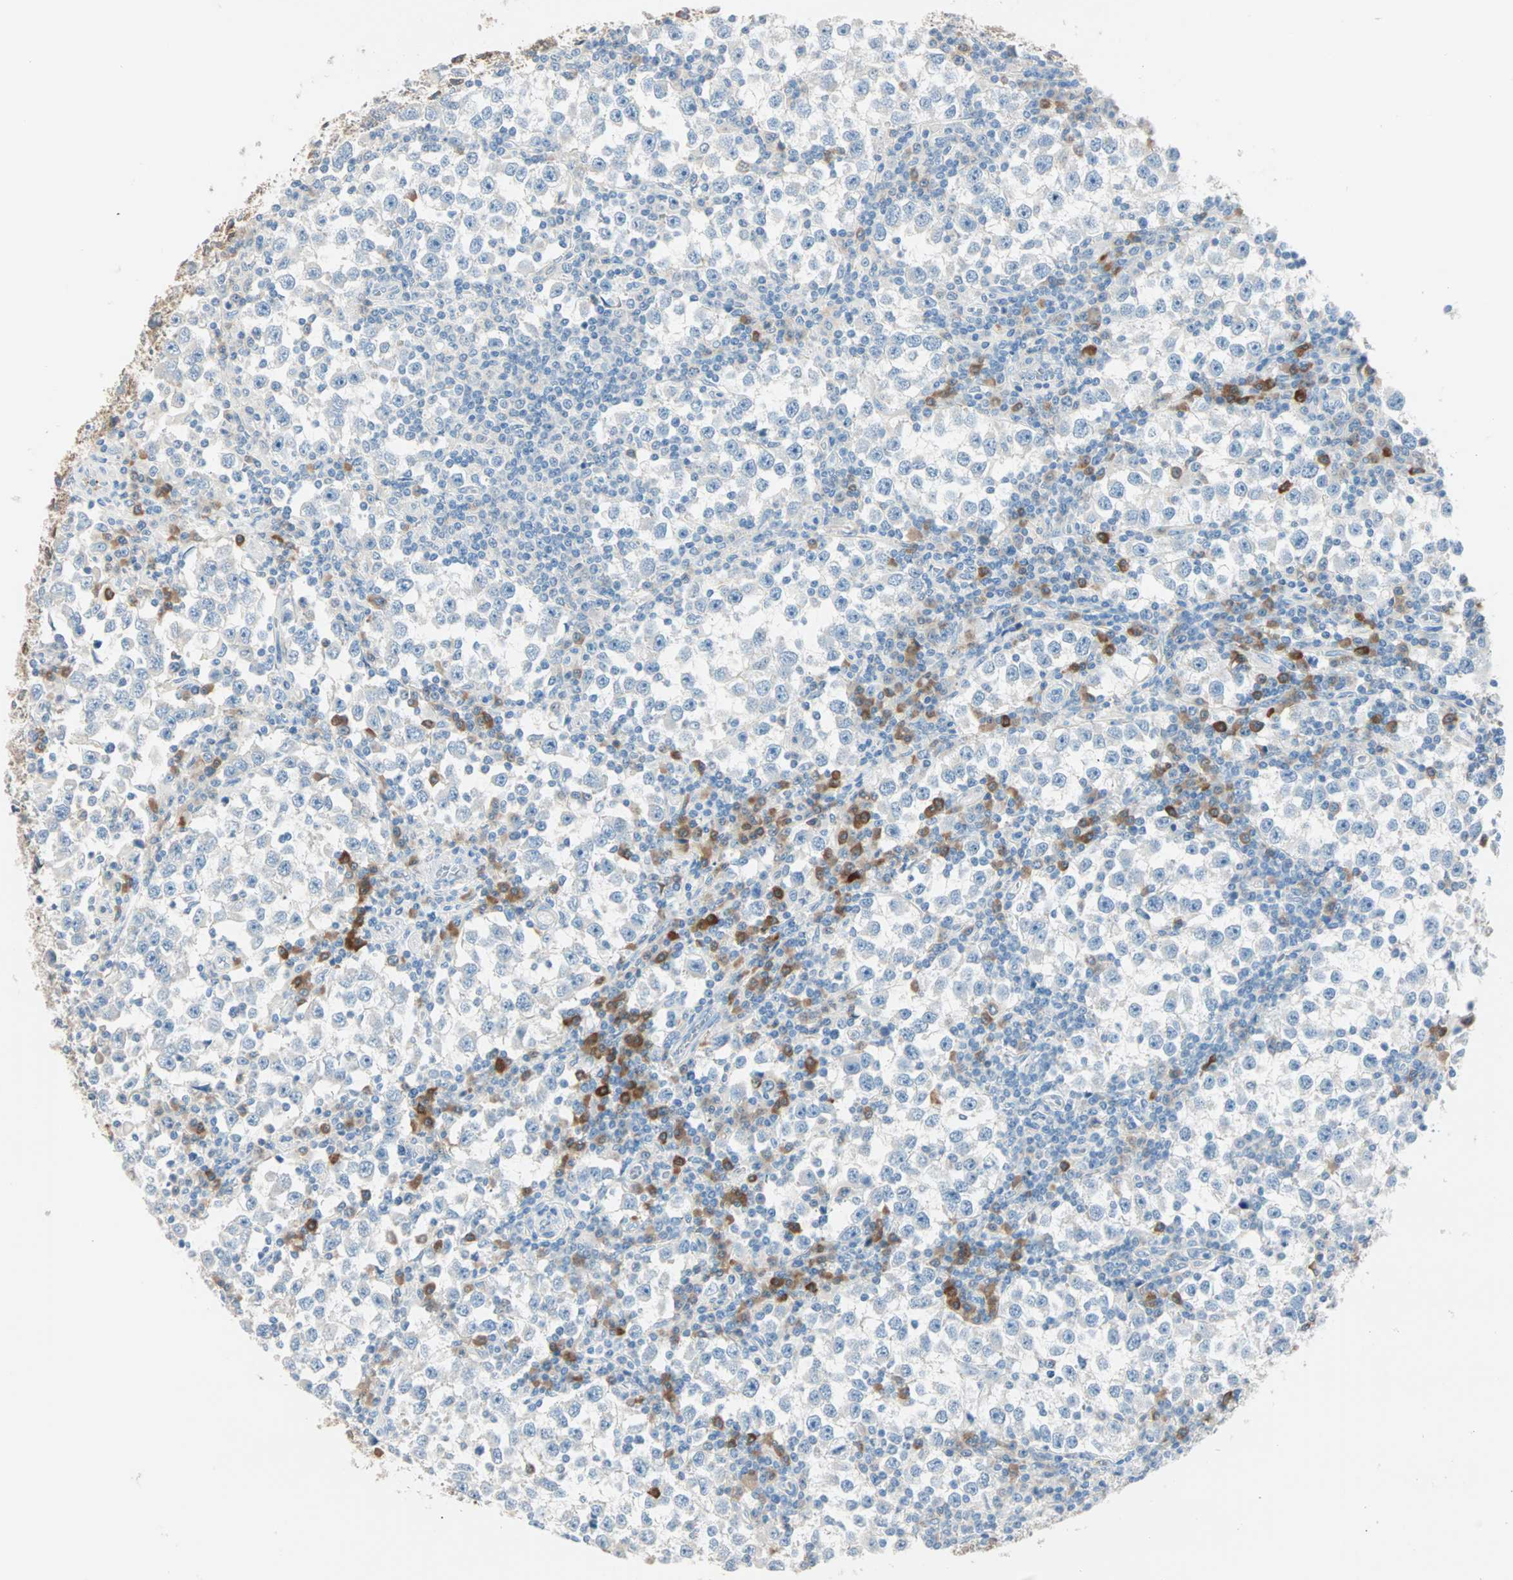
{"staining": {"intensity": "negative", "quantity": "none", "location": "none"}, "tissue": "testis cancer", "cell_type": "Tumor cells", "image_type": "cancer", "snomed": [{"axis": "morphology", "description": "Seminoma, NOS"}, {"axis": "topography", "description": "Testis"}], "caption": "There is no significant expression in tumor cells of testis cancer (seminoma).", "gene": "ATF6", "patient": {"sex": "male", "age": 65}}